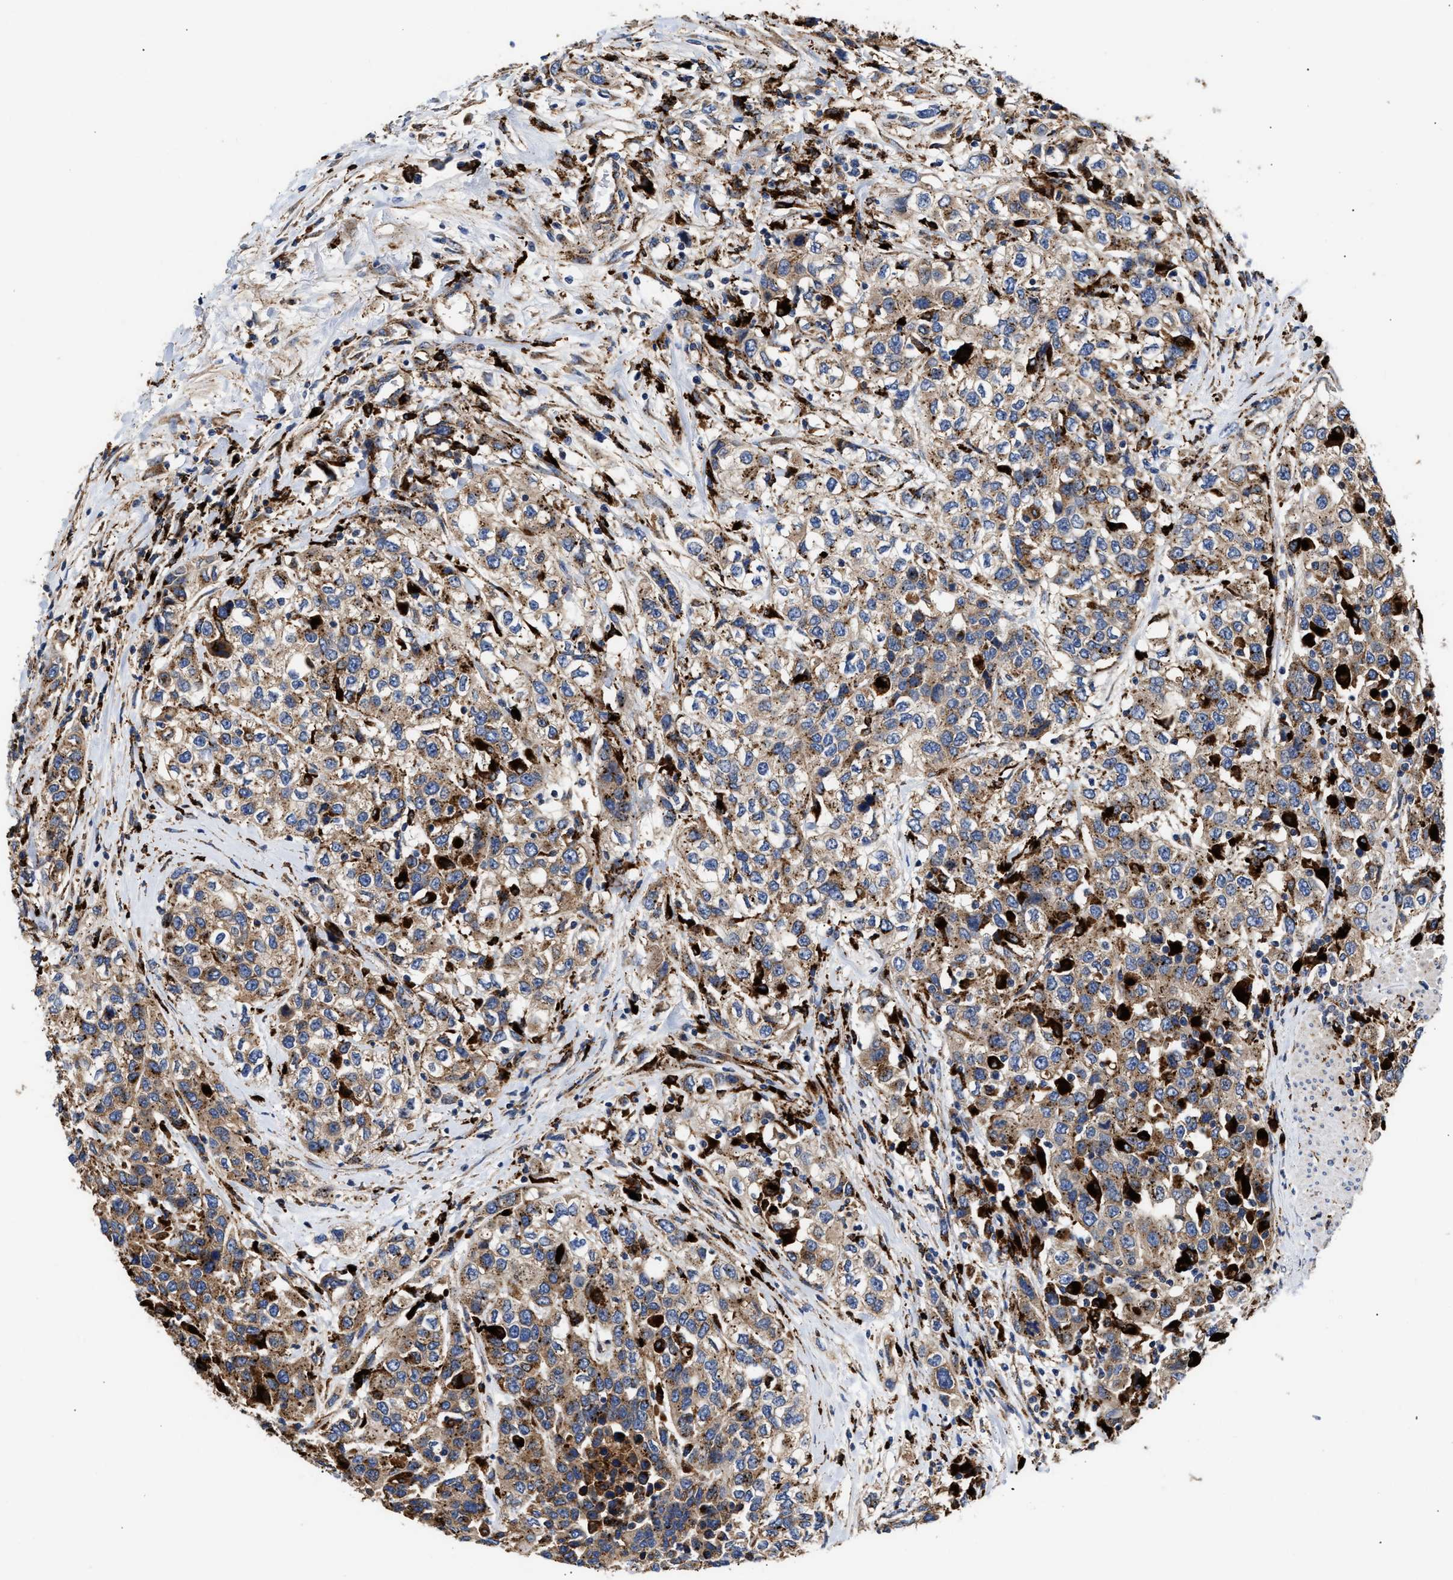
{"staining": {"intensity": "moderate", "quantity": ">75%", "location": "cytoplasmic/membranous"}, "tissue": "urothelial cancer", "cell_type": "Tumor cells", "image_type": "cancer", "snomed": [{"axis": "morphology", "description": "Urothelial carcinoma, High grade"}, {"axis": "topography", "description": "Urinary bladder"}], "caption": "Tumor cells demonstrate medium levels of moderate cytoplasmic/membranous expression in approximately >75% of cells in human high-grade urothelial carcinoma.", "gene": "CCDC146", "patient": {"sex": "female", "age": 80}}